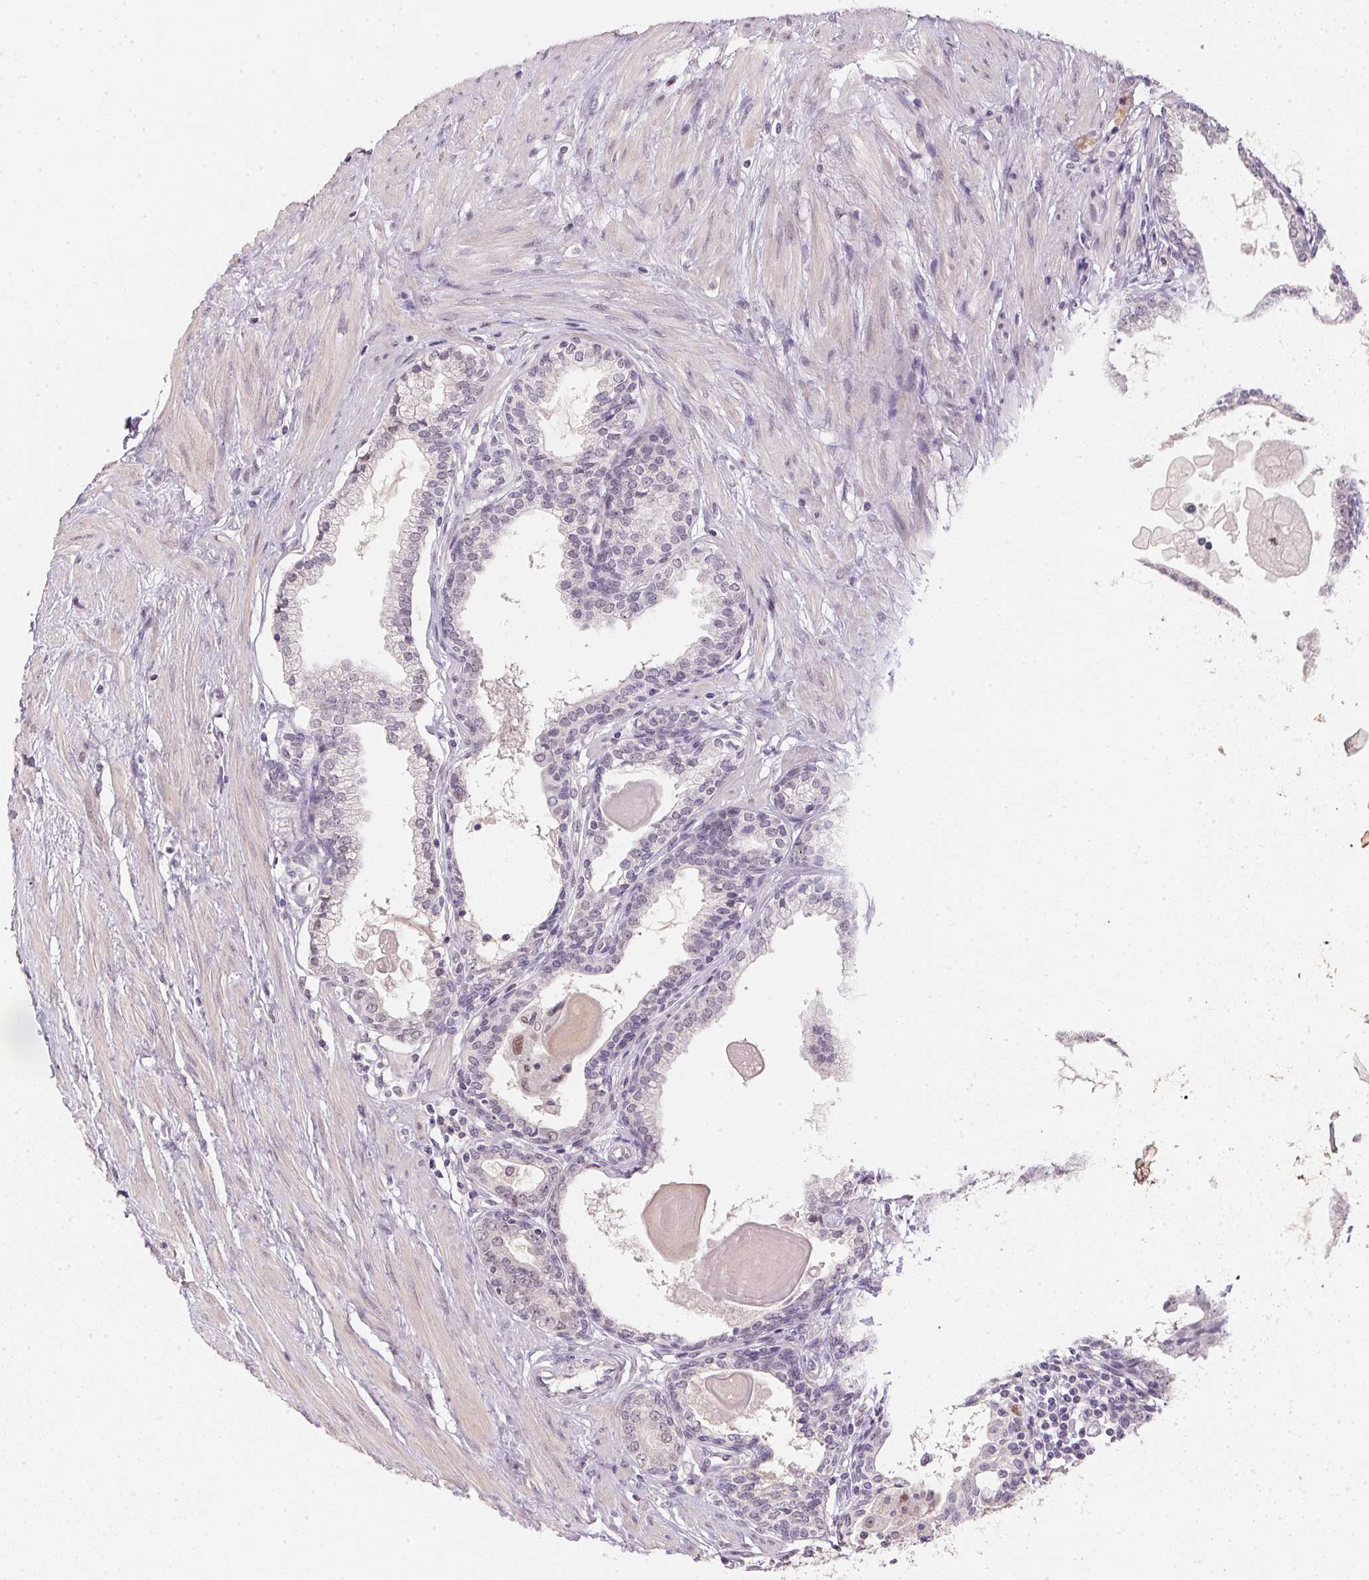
{"staining": {"intensity": "negative", "quantity": "none", "location": "none"}, "tissue": "prostate", "cell_type": "Glandular cells", "image_type": "normal", "snomed": [{"axis": "morphology", "description": "Normal tissue, NOS"}, {"axis": "topography", "description": "Prostate"}], "caption": "An immunohistochemistry image of normal prostate is shown. There is no staining in glandular cells of prostate. Brightfield microscopy of IHC stained with DAB (brown) and hematoxylin (blue), captured at high magnification.", "gene": "POLR3G", "patient": {"sex": "male", "age": 55}}